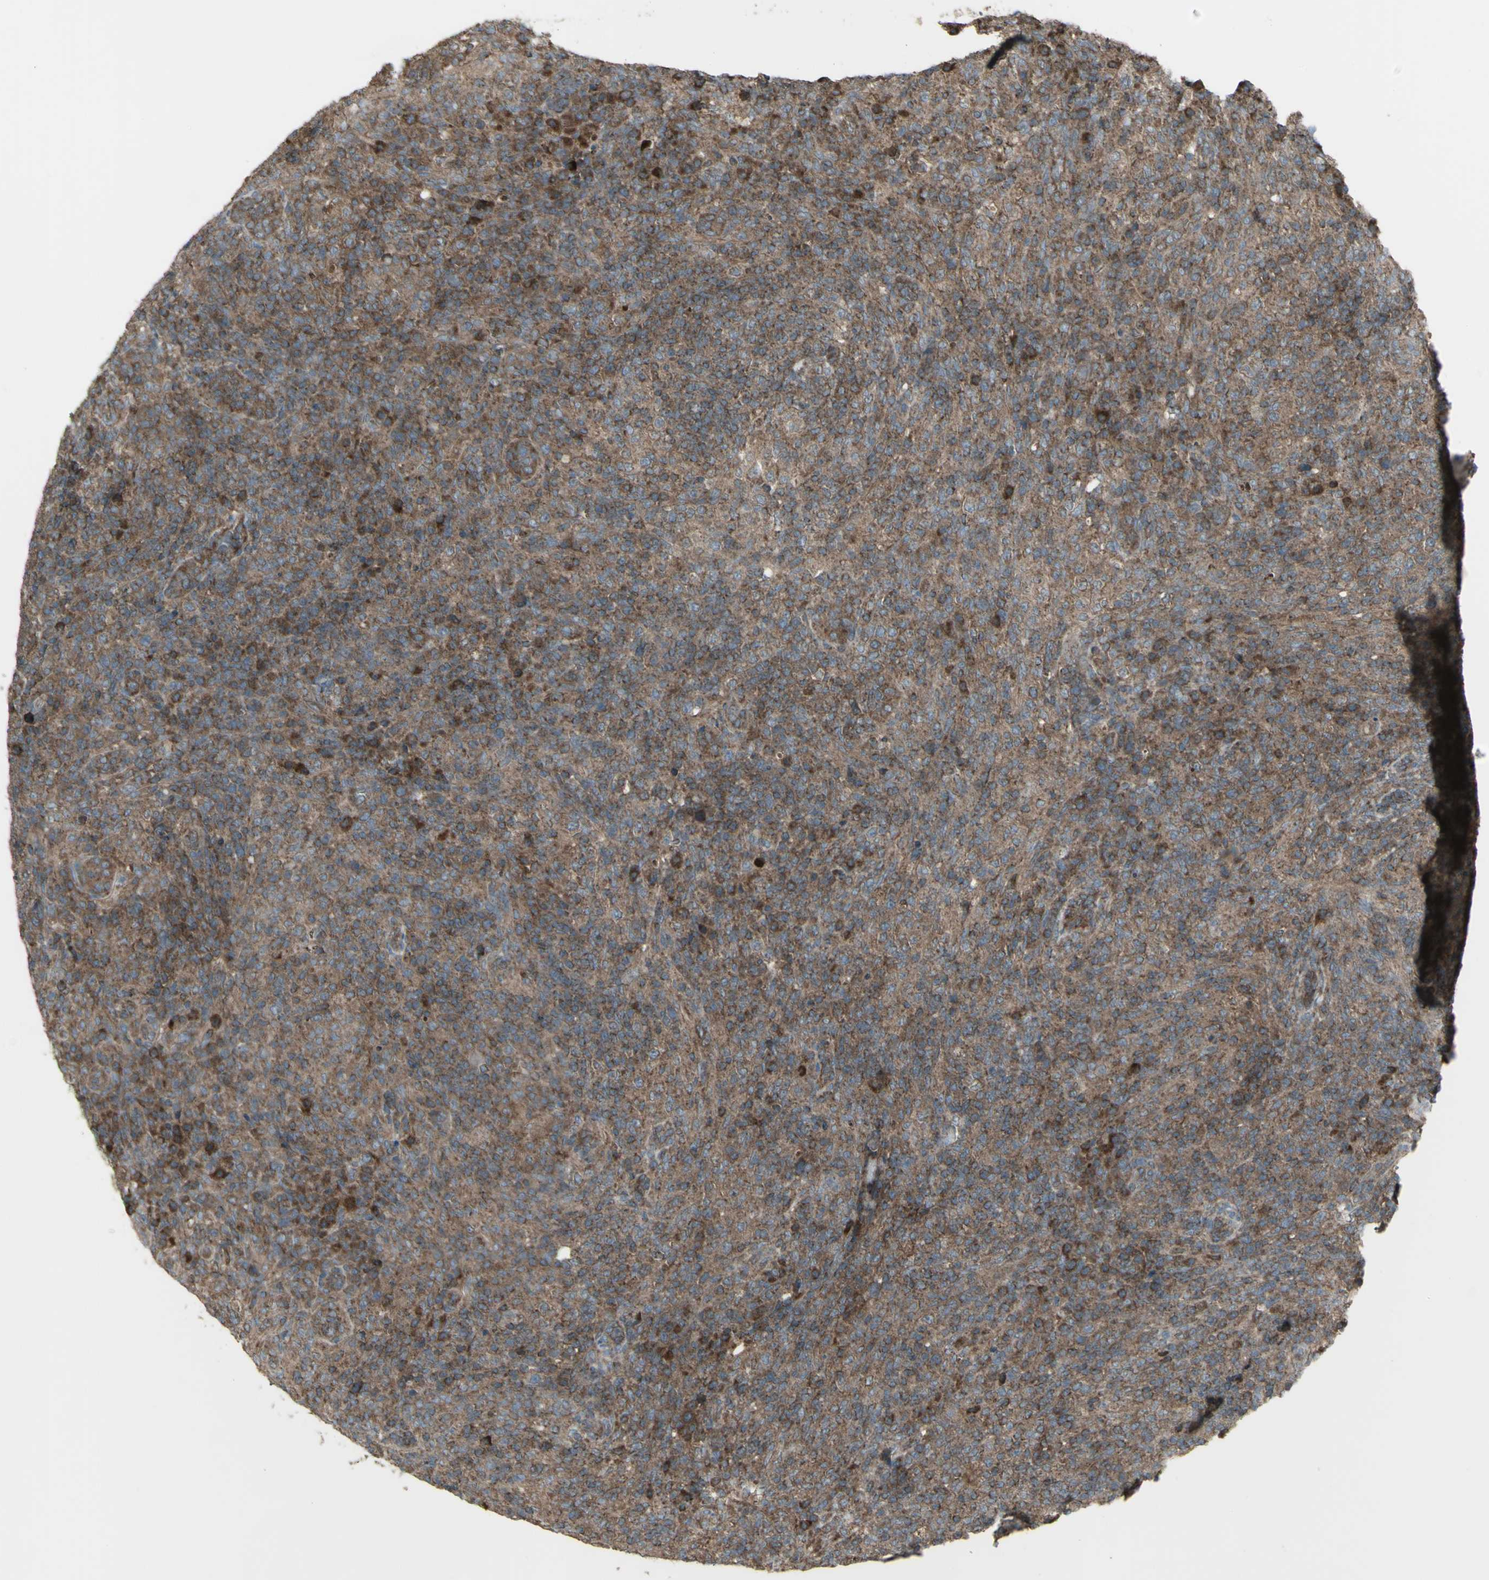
{"staining": {"intensity": "moderate", "quantity": "<25%", "location": "cytoplasmic/membranous"}, "tissue": "lymphoma", "cell_type": "Tumor cells", "image_type": "cancer", "snomed": [{"axis": "morphology", "description": "Malignant lymphoma, non-Hodgkin's type, High grade"}, {"axis": "topography", "description": "Lymph node"}], "caption": "The photomicrograph reveals a brown stain indicating the presence of a protein in the cytoplasmic/membranous of tumor cells in lymphoma.", "gene": "SHC1", "patient": {"sex": "female", "age": 76}}